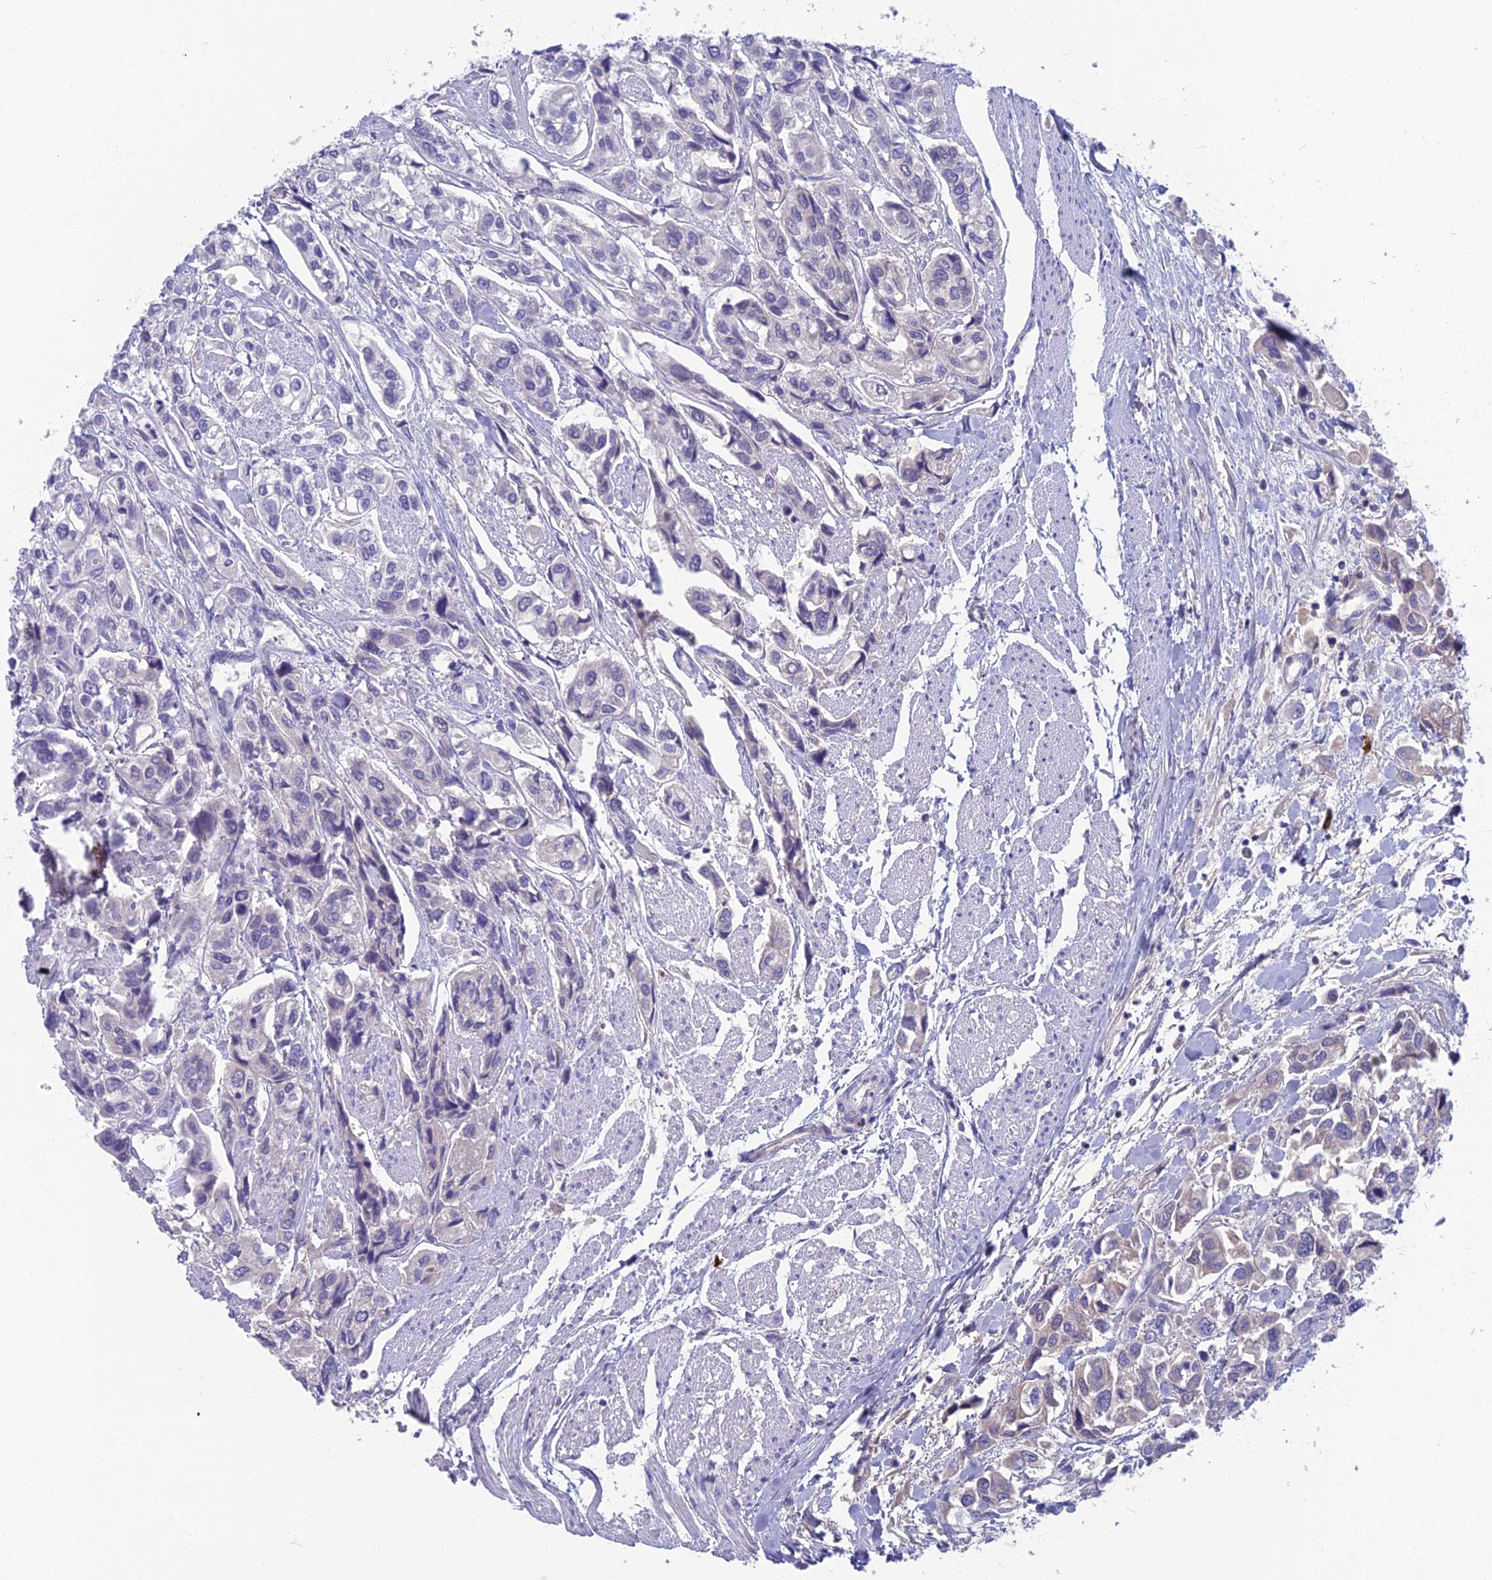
{"staining": {"intensity": "negative", "quantity": "none", "location": "none"}, "tissue": "urothelial cancer", "cell_type": "Tumor cells", "image_type": "cancer", "snomed": [{"axis": "morphology", "description": "Urothelial carcinoma, High grade"}, {"axis": "topography", "description": "Urinary bladder"}], "caption": "Immunohistochemistry (IHC) histopathology image of neoplastic tissue: human urothelial cancer stained with DAB (3,3'-diaminobenzidine) reveals no significant protein staining in tumor cells.", "gene": "SNAP91", "patient": {"sex": "male", "age": 67}}